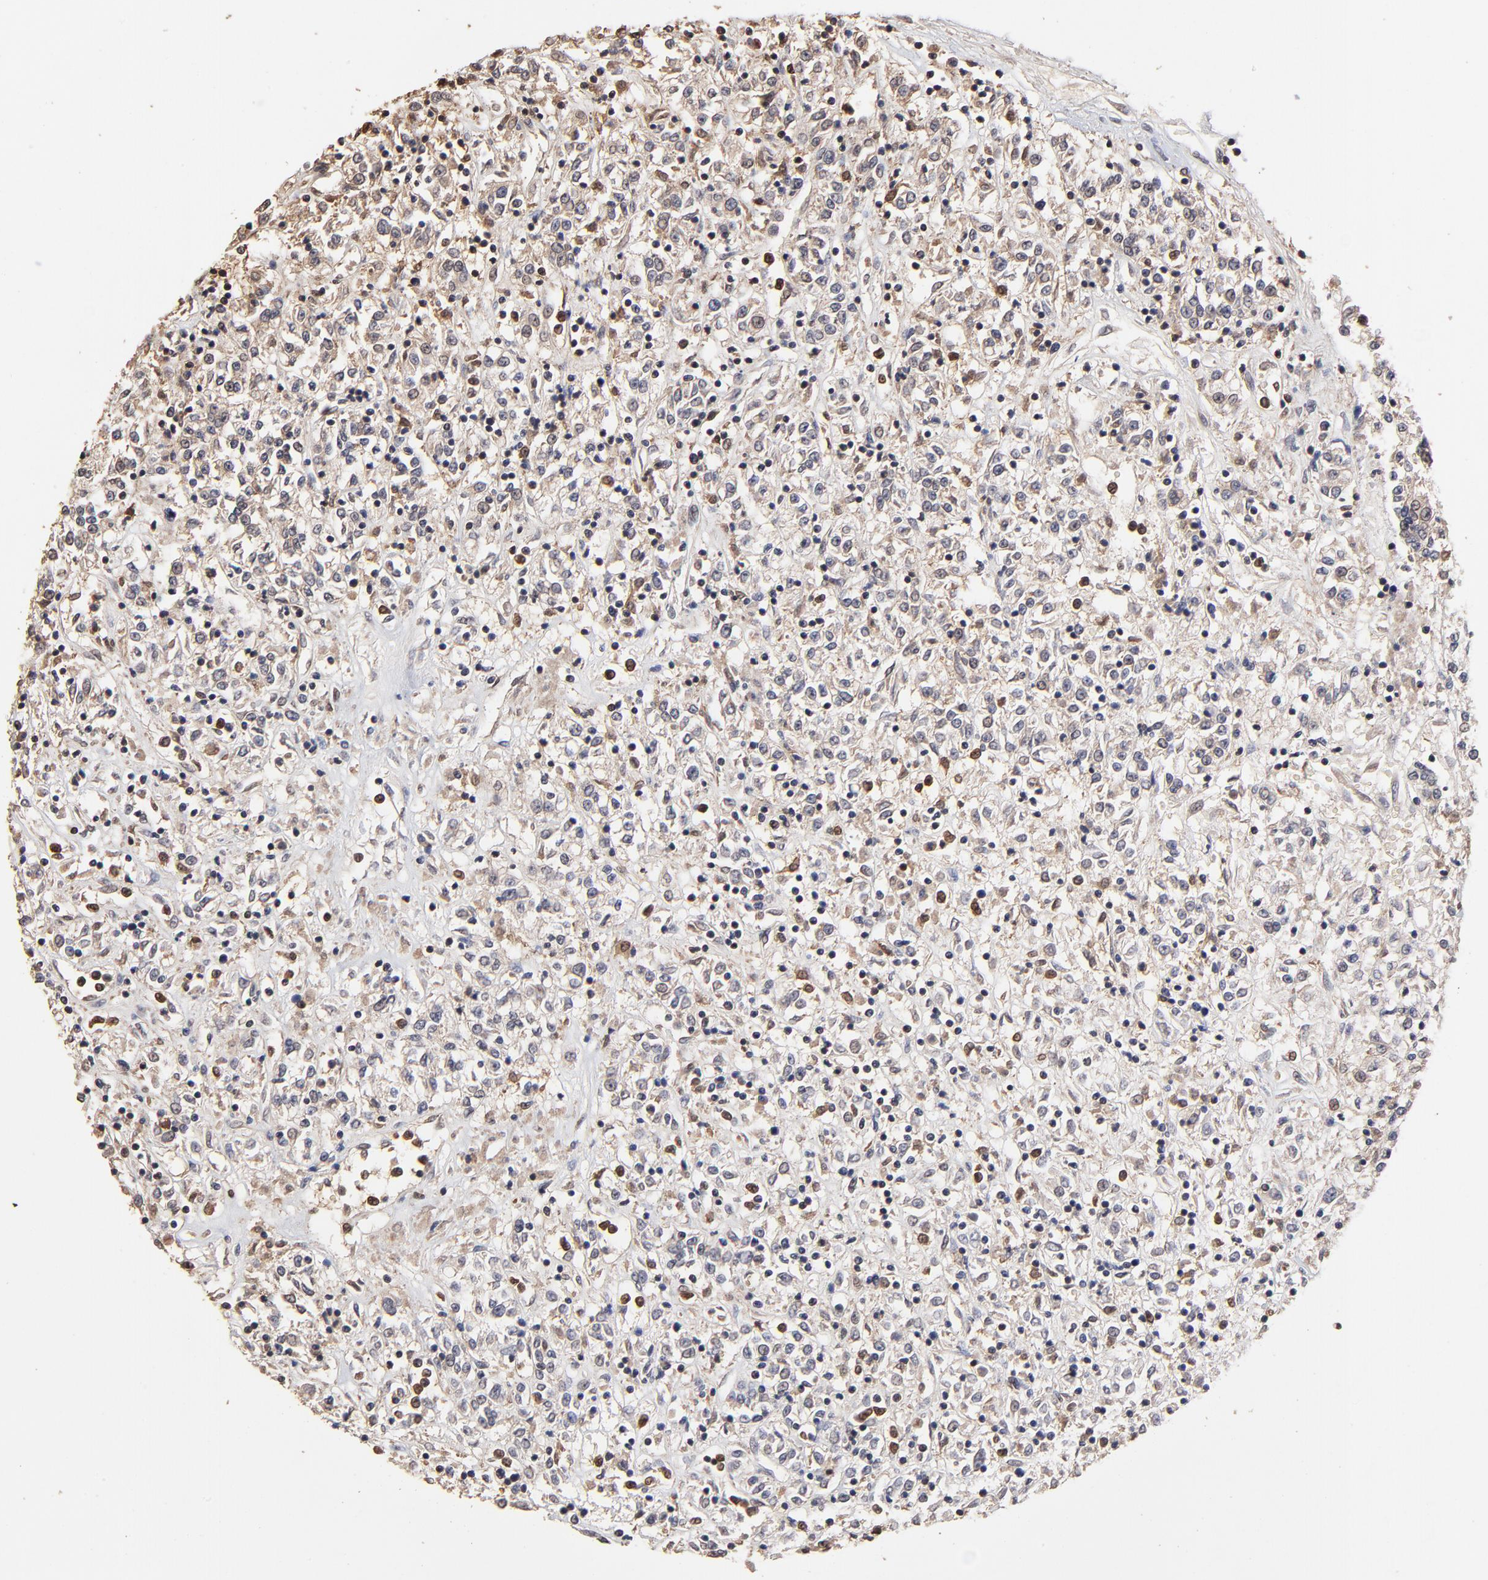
{"staining": {"intensity": "weak", "quantity": ">75%", "location": "cytoplasmic/membranous"}, "tissue": "renal cancer", "cell_type": "Tumor cells", "image_type": "cancer", "snomed": [{"axis": "morphology", "description": "Adenocarcinoma, NOS"}, {"axis": "topography", "description": "Kidney"}], "caption": "IHC histopathology image of adenocarcinoma (renal) stained for a protein (brown), which reveals low levels of weak cytoplasmic/membranous positivity in approximately >75% of tumor cells.", "gene": "CASP1", "patient": {"sex": "female", "age": 76}}